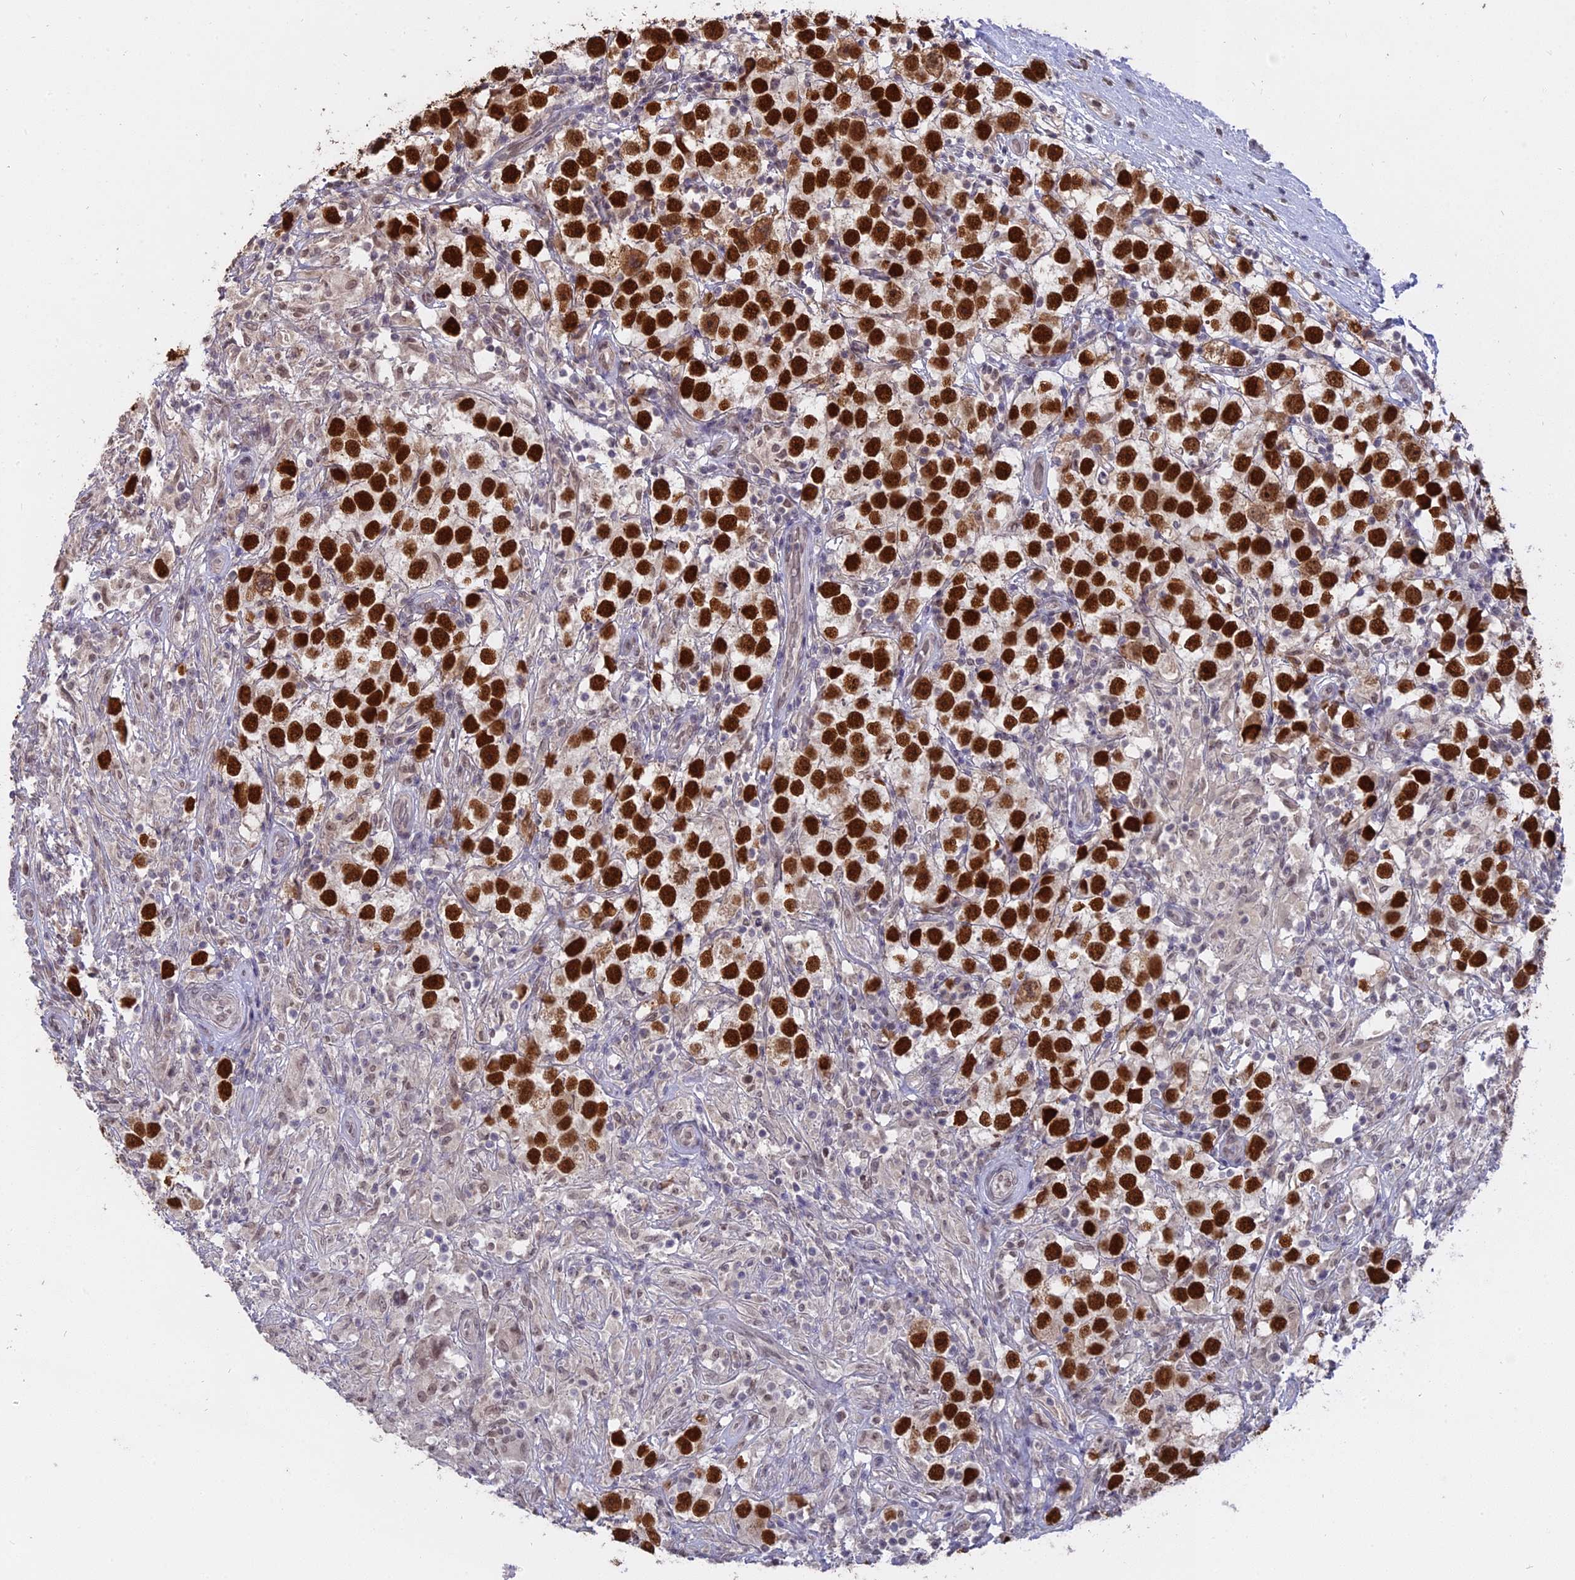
{"staining": {"intensity": "strong", "quantity": ">75%", "location": "nuclear"}, "tissue": "testis cancer", "cell_type": "Tumor cells", "image_type": "cancer", "snomed": [{"axis": "morphology", "description": "Seminoma, NOS"}, {"axis": "topography", "description": "Testis"}], "caption": "Protein staining displays strong nuclear staining in about >75% of tumor cells in seminoma (testis). The staining was performed using DAB (3,3'-diaminobenzidine) to visualize the protein expression in brown, while the nuclei were stained in blue with hematoxylin (Magnification: 20x).", "gene": "NR1H3", "patient": {"sex": "male", "age": 49}}